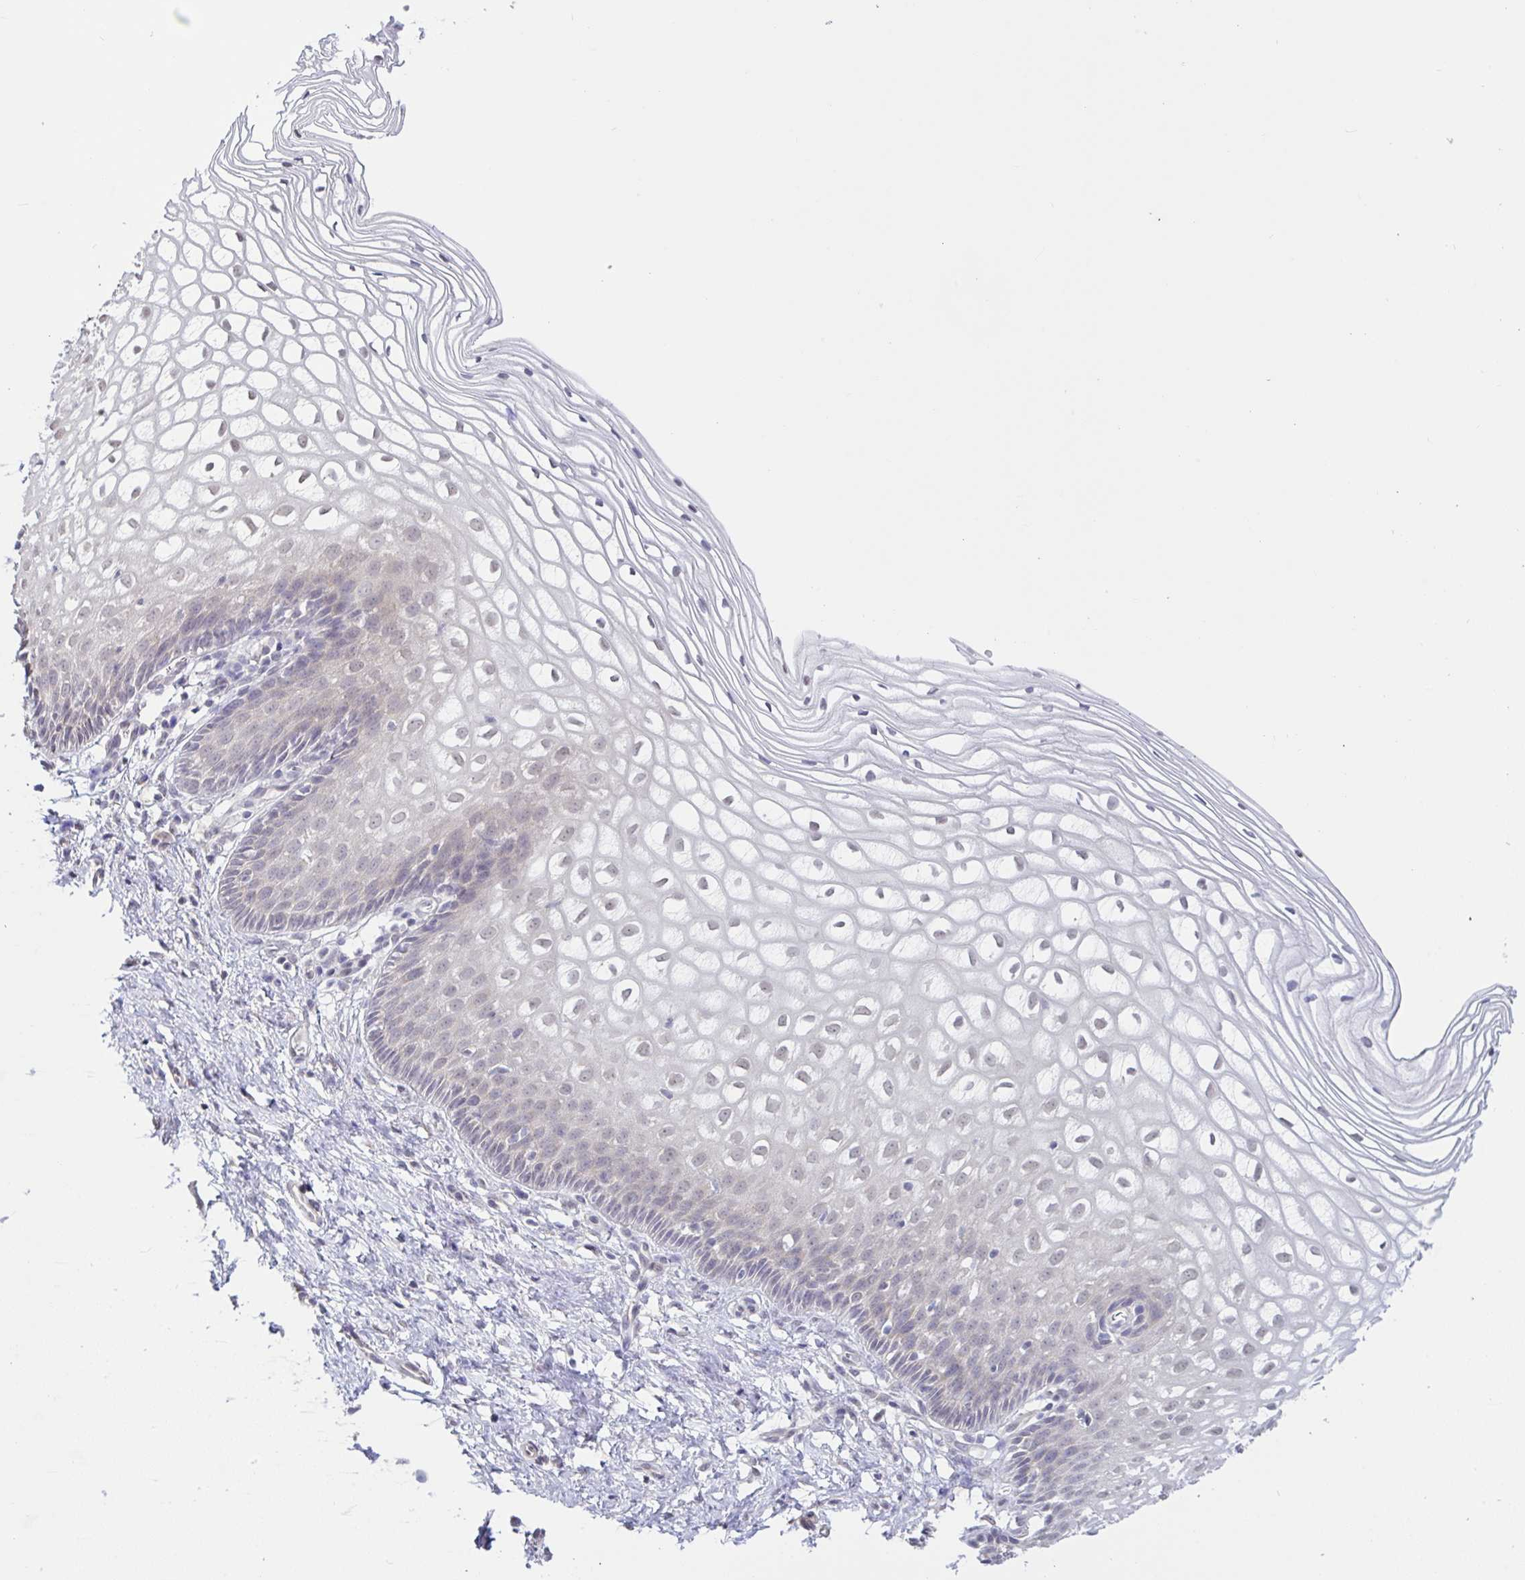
{"staining": {"intensity": "weak", "quantity": "<25%", "location": "nuclear"}, "tissue": "cervix", "cell_type": "Glandular cells", "image_type": "normal", "snomed": [{"axis": "morphology", "description": "Normal tissue, NOS"}, {"axis": "topography", "description": "Cervix"}], "caption": "IHC histopathology image of unremarkable cervix stained for a protein (brown), which shows no staining in glandular cells.", "gene": "HYPK", "patient": {"sex": "female", "age": 36}}